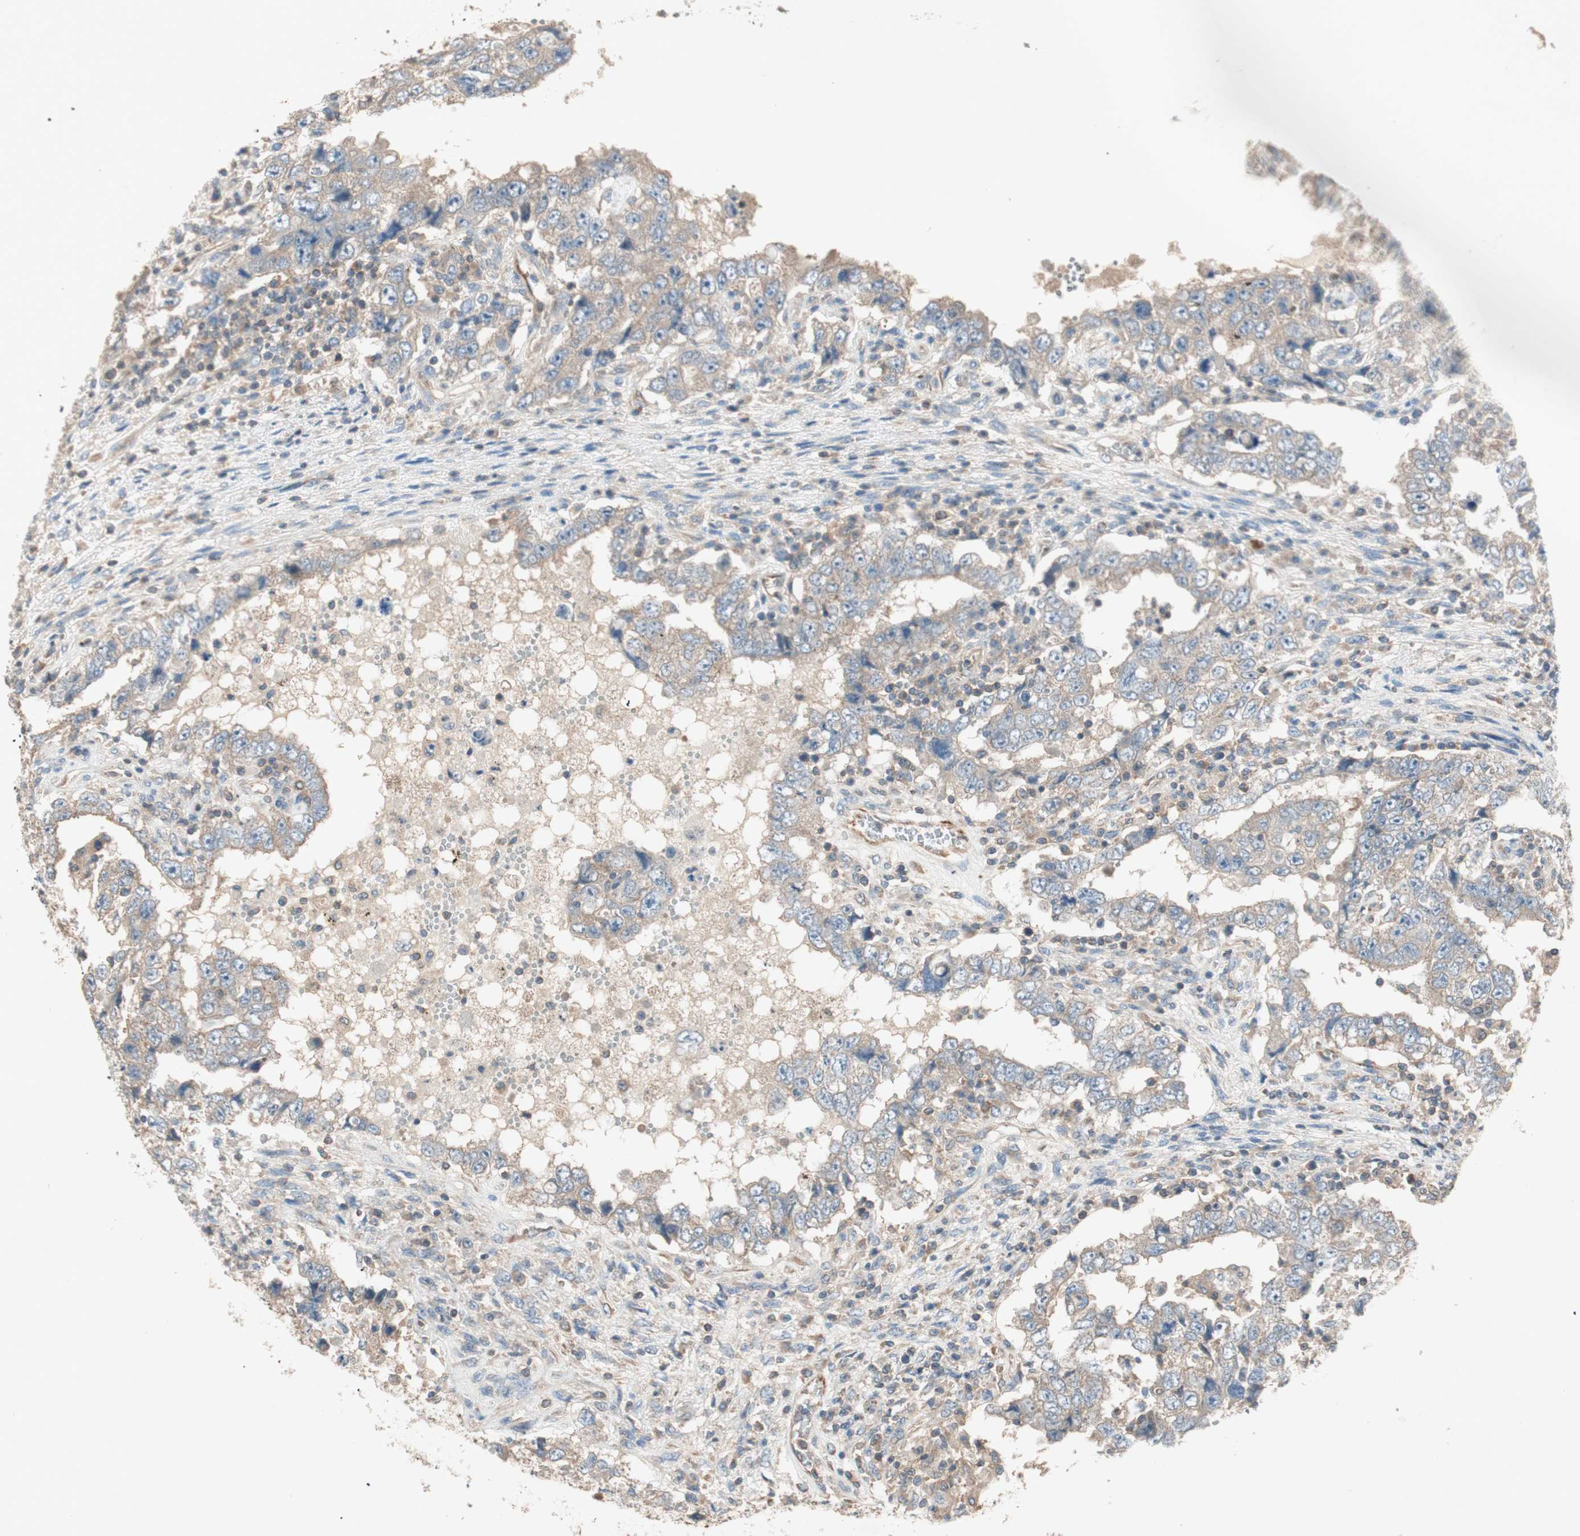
{"staining": {"intensity": "weak", "quantity": ">75%", "location": "cytoplasmic/membranous"}, "tissue": "testis cancer", "cell_type": "Tumor cells", "image_type": "cancer", "snomed": [{"axis": "morphology", "description": "Carcinoma, Embryonal, NOS"}, {"axis": "topography", "description": "Testis"}], "caption": "This photomicrograph shows IHC staining of testis embryonal carcinoma, with low weak cytoplasmic/membranous staining in approximately >75% of tumor cells.", "gene": "CC2D1A", "patient": {"sex": "male", "age": 26}}